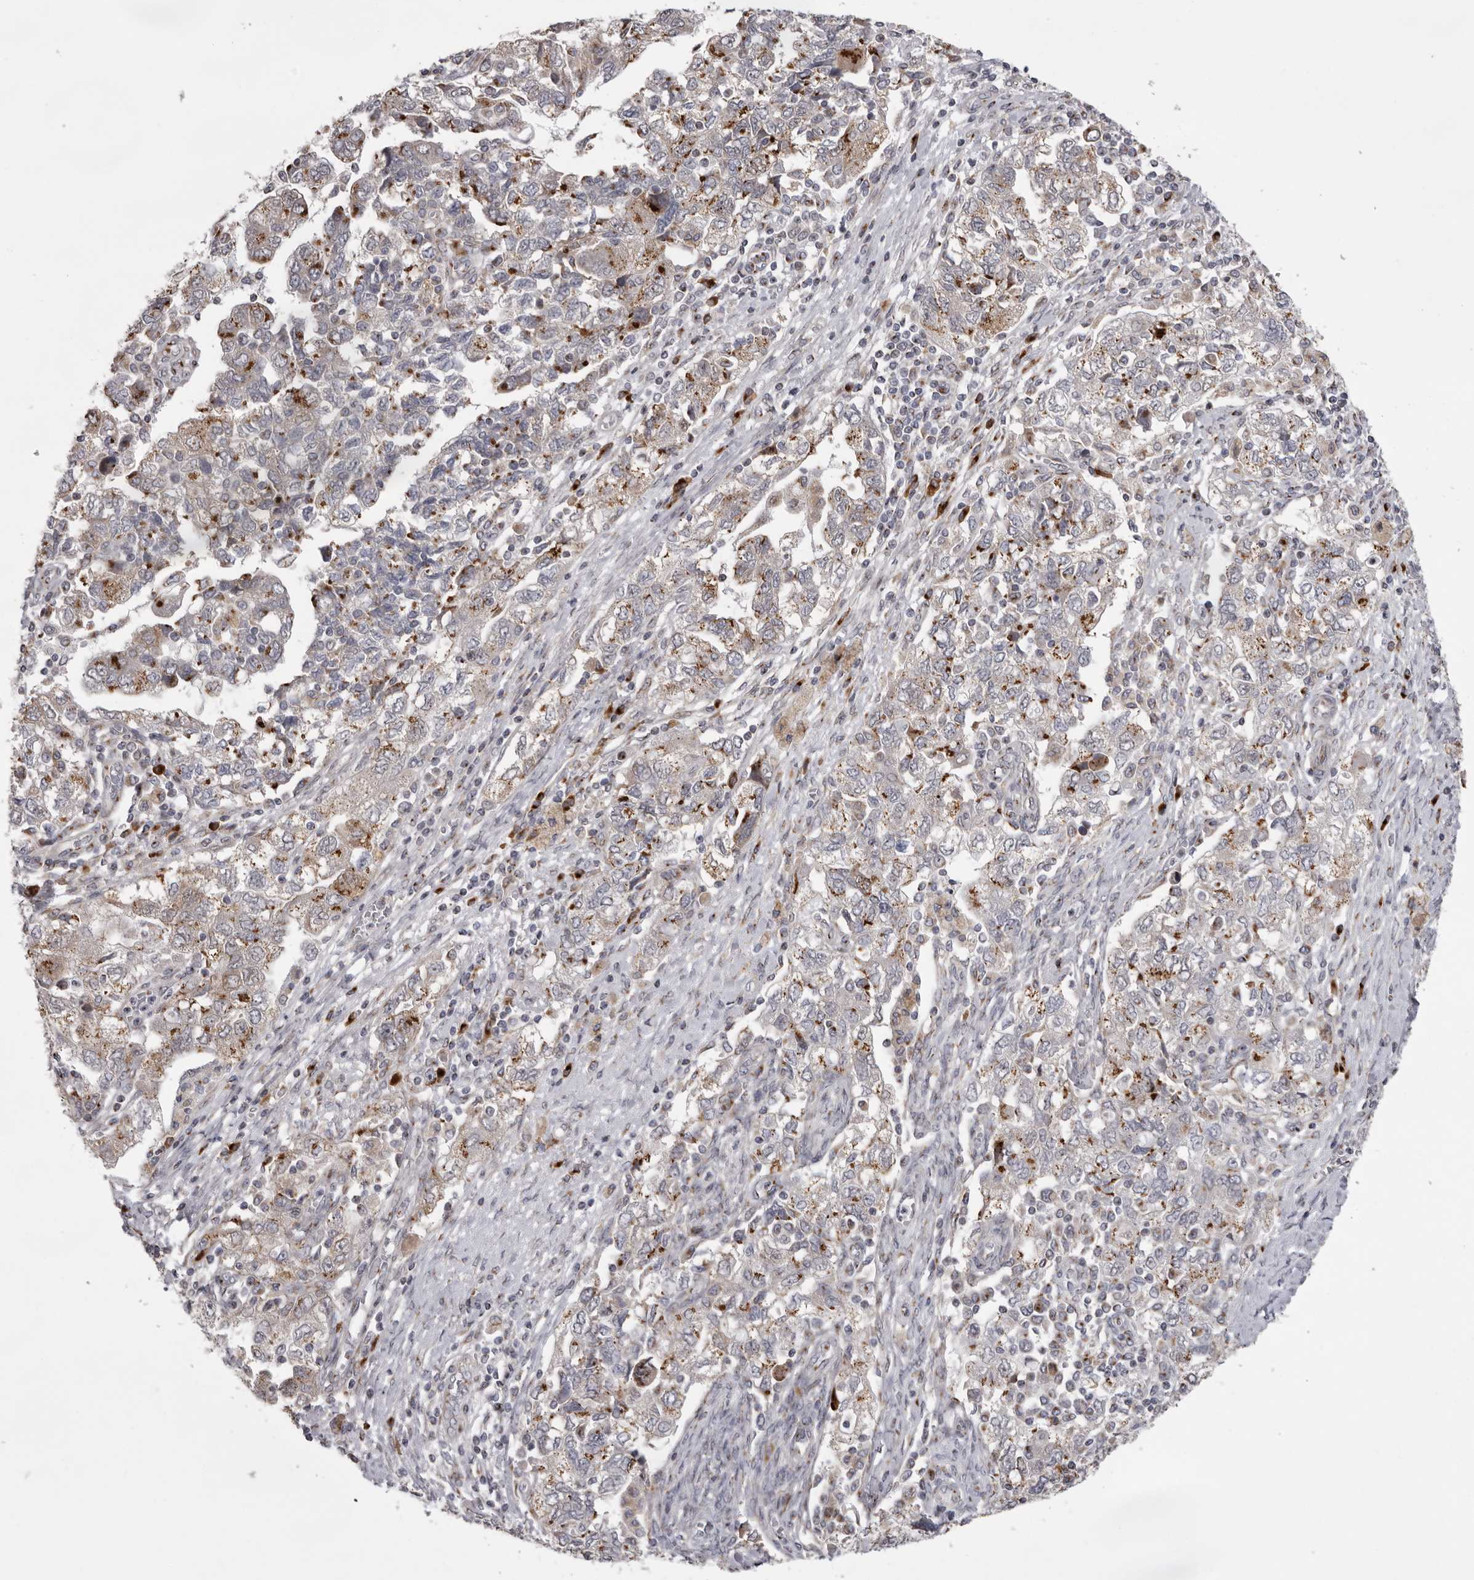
{"staining": {"intensity": "moderate", "quantity": ">75%", "location": "cytoplasmic/membranous"}, "tissue": "ovarian cancer", "cell_type": "Tumor cells", "image_type": "cancer", "snomed": [{"axis": "morphology", "description": "Carcinoma, NOS"}, {"axis": "morphology", "description": "Cystadenocarcinoma, serous, NOS"}, {"axis": "topography", "description": "Ovary"}], "caption": "A medium amount of moderate cytoplasmic/membranous staining is appreciated in approximately >75% of tumor cells in ovarian cancer (carcinoma) tissue.", "gene": "WDR47", "patient": {"sex": "female", "age": 69}}